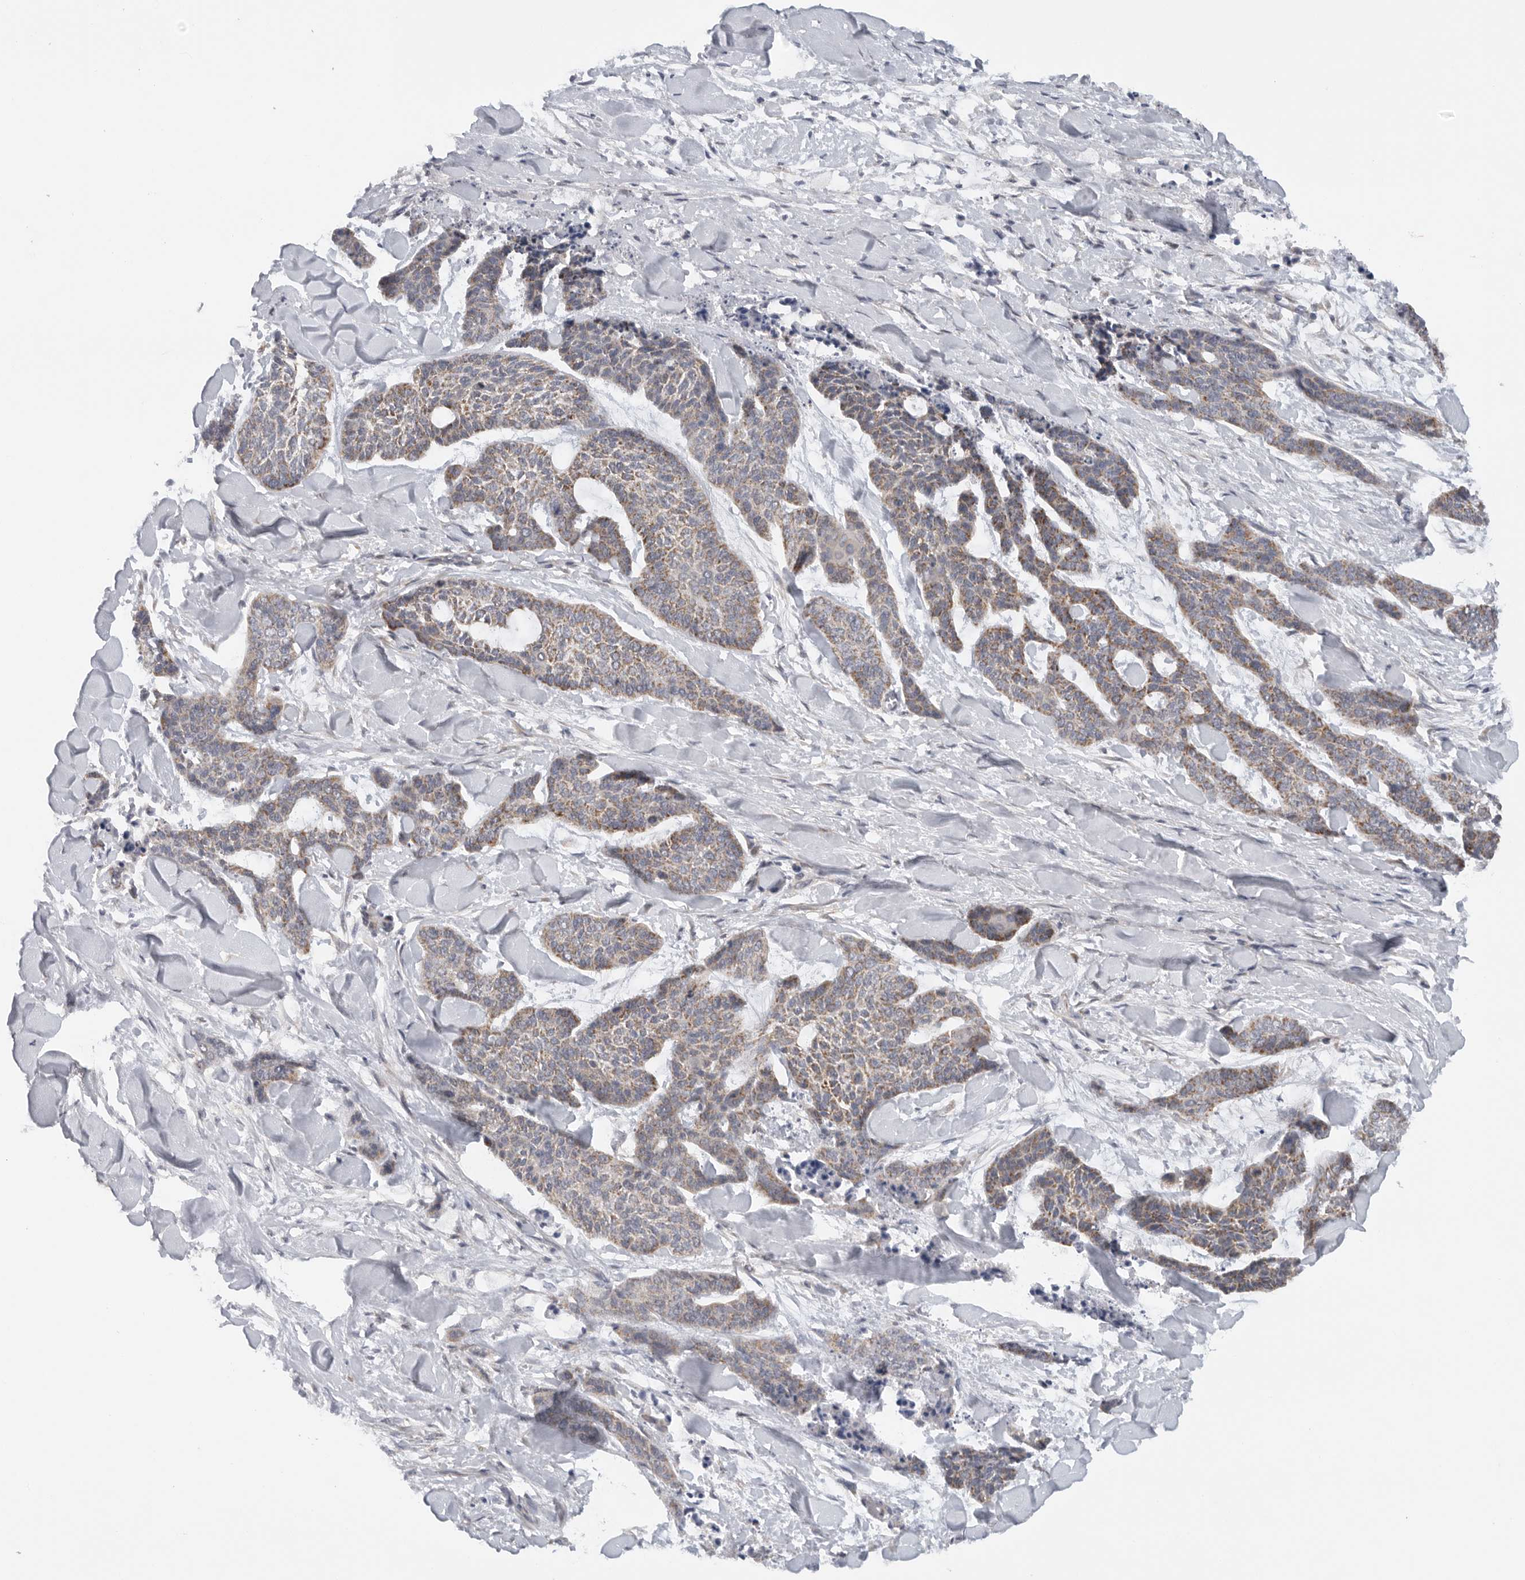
{"staining": {"intensity": "moderate", "quantity": ">75%", "location": "cytoplasmic/membranous"}, "tissue": "skin cancer", "cell_type": "Tumor cells", "image_type": "cancer", "snomed": [{"axis": "morphology", "description": "Basal cell carcinoma"}, {"axis": "topography", "description": "Skin"}], "caption": "Tumor cells reveal medium levels of moderate cytoplasmic/membranous expression in approximately >75% of cells in skin basal cell carcinoma. Nuclei are stained in blue.", "gene": "DYRK2", "patient": {"sex": "female", "age": 64}}